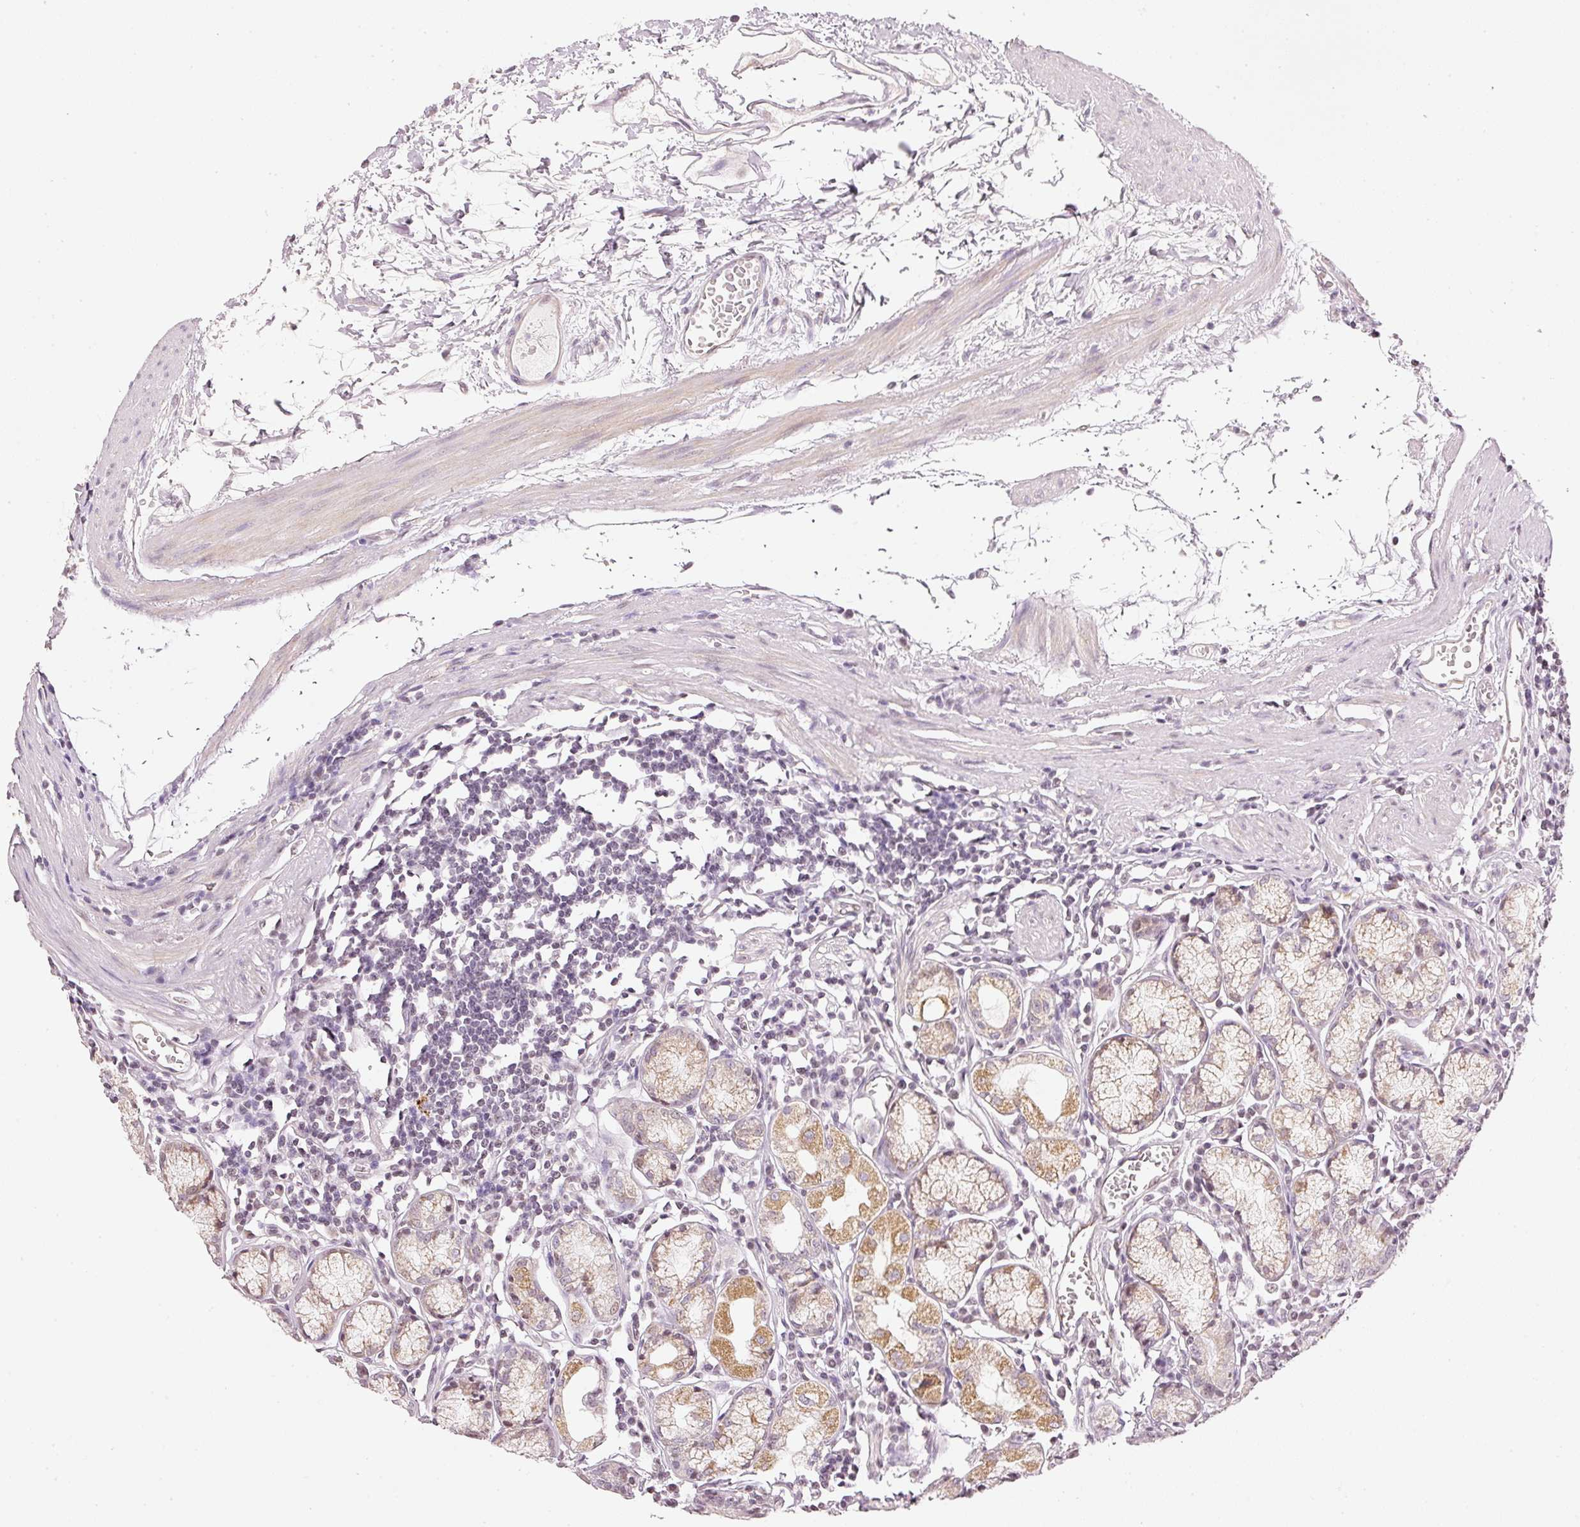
{"staining": {"intensity": "moderate", "quantity": ">75%", "location": "cytoplasmic/membranous"}, "tissue": "stomach", "cell_type": "Glandular cells", "image_type": "normal", "snomed": [{"axis": "morphology", "description": "Normal tissue, NOS"}, {"axis": "topography", "description": "Stomach"}], "caption": "A micrograph of human stomach stained for a protein reveals moderate cytoplasmic/membranous brown staining in glandular cells. (DAB IHC with brightfield microscopy, high magnification).", "gene": "NRDE2", "patient": {"sex": "male", "age": 55}}